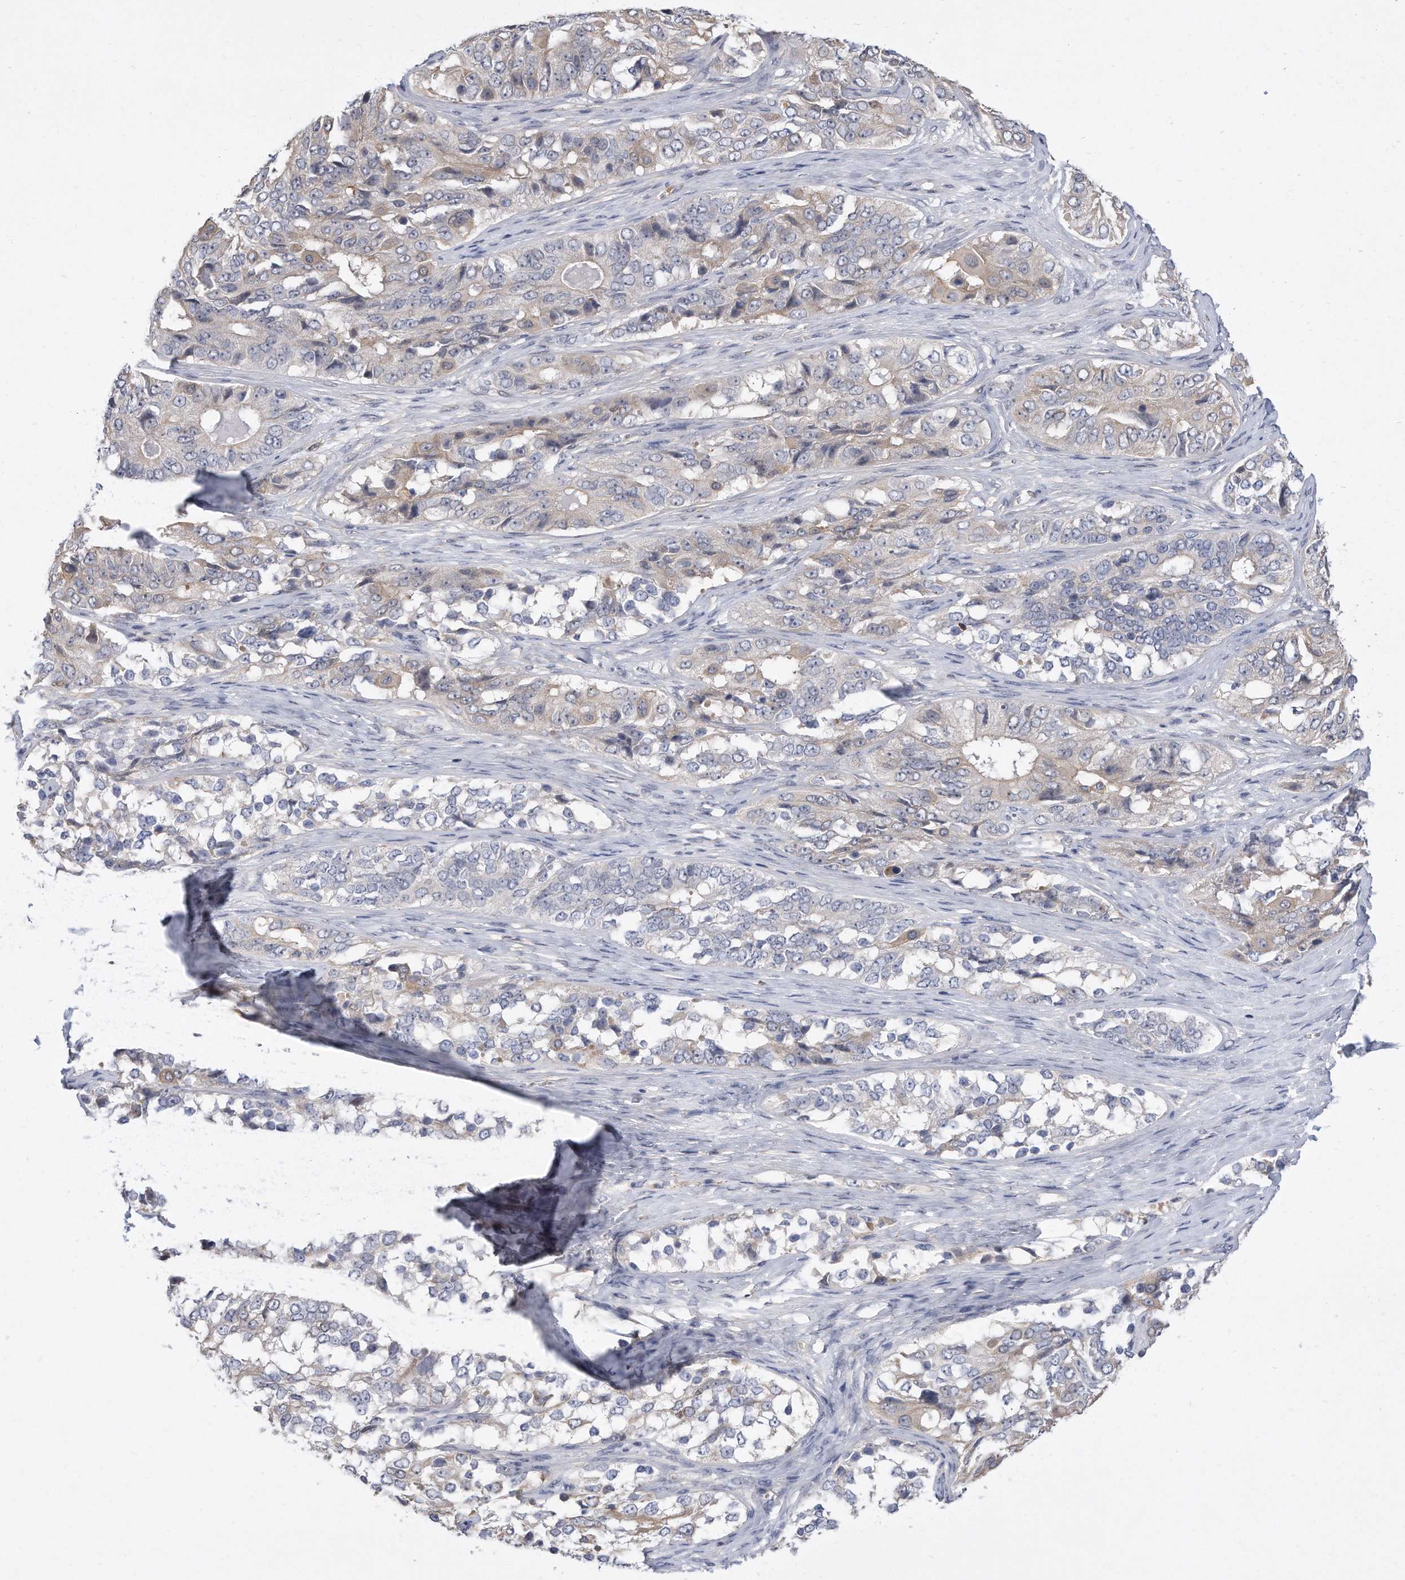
{"staining": {"intensity": "weak", "quantity": "<25%", "location": "cytoplasmic/membranous"}, "tissue": "ovarian cancer", "cell_type": "Tumor cells", "image_type": "cancer", "snomed": [{"axis": "morphology", "description": "Carcinoma, endometroid"}, {"axis": "topography", "description": "Ovary"}], "caption": "This is an immunohistochemistry histopathology image of ovarian endometroid carcinoma. There is no staining in tumor cells.", "gene": "TCP1", "patient": {"sex": "female", "age": 51}}